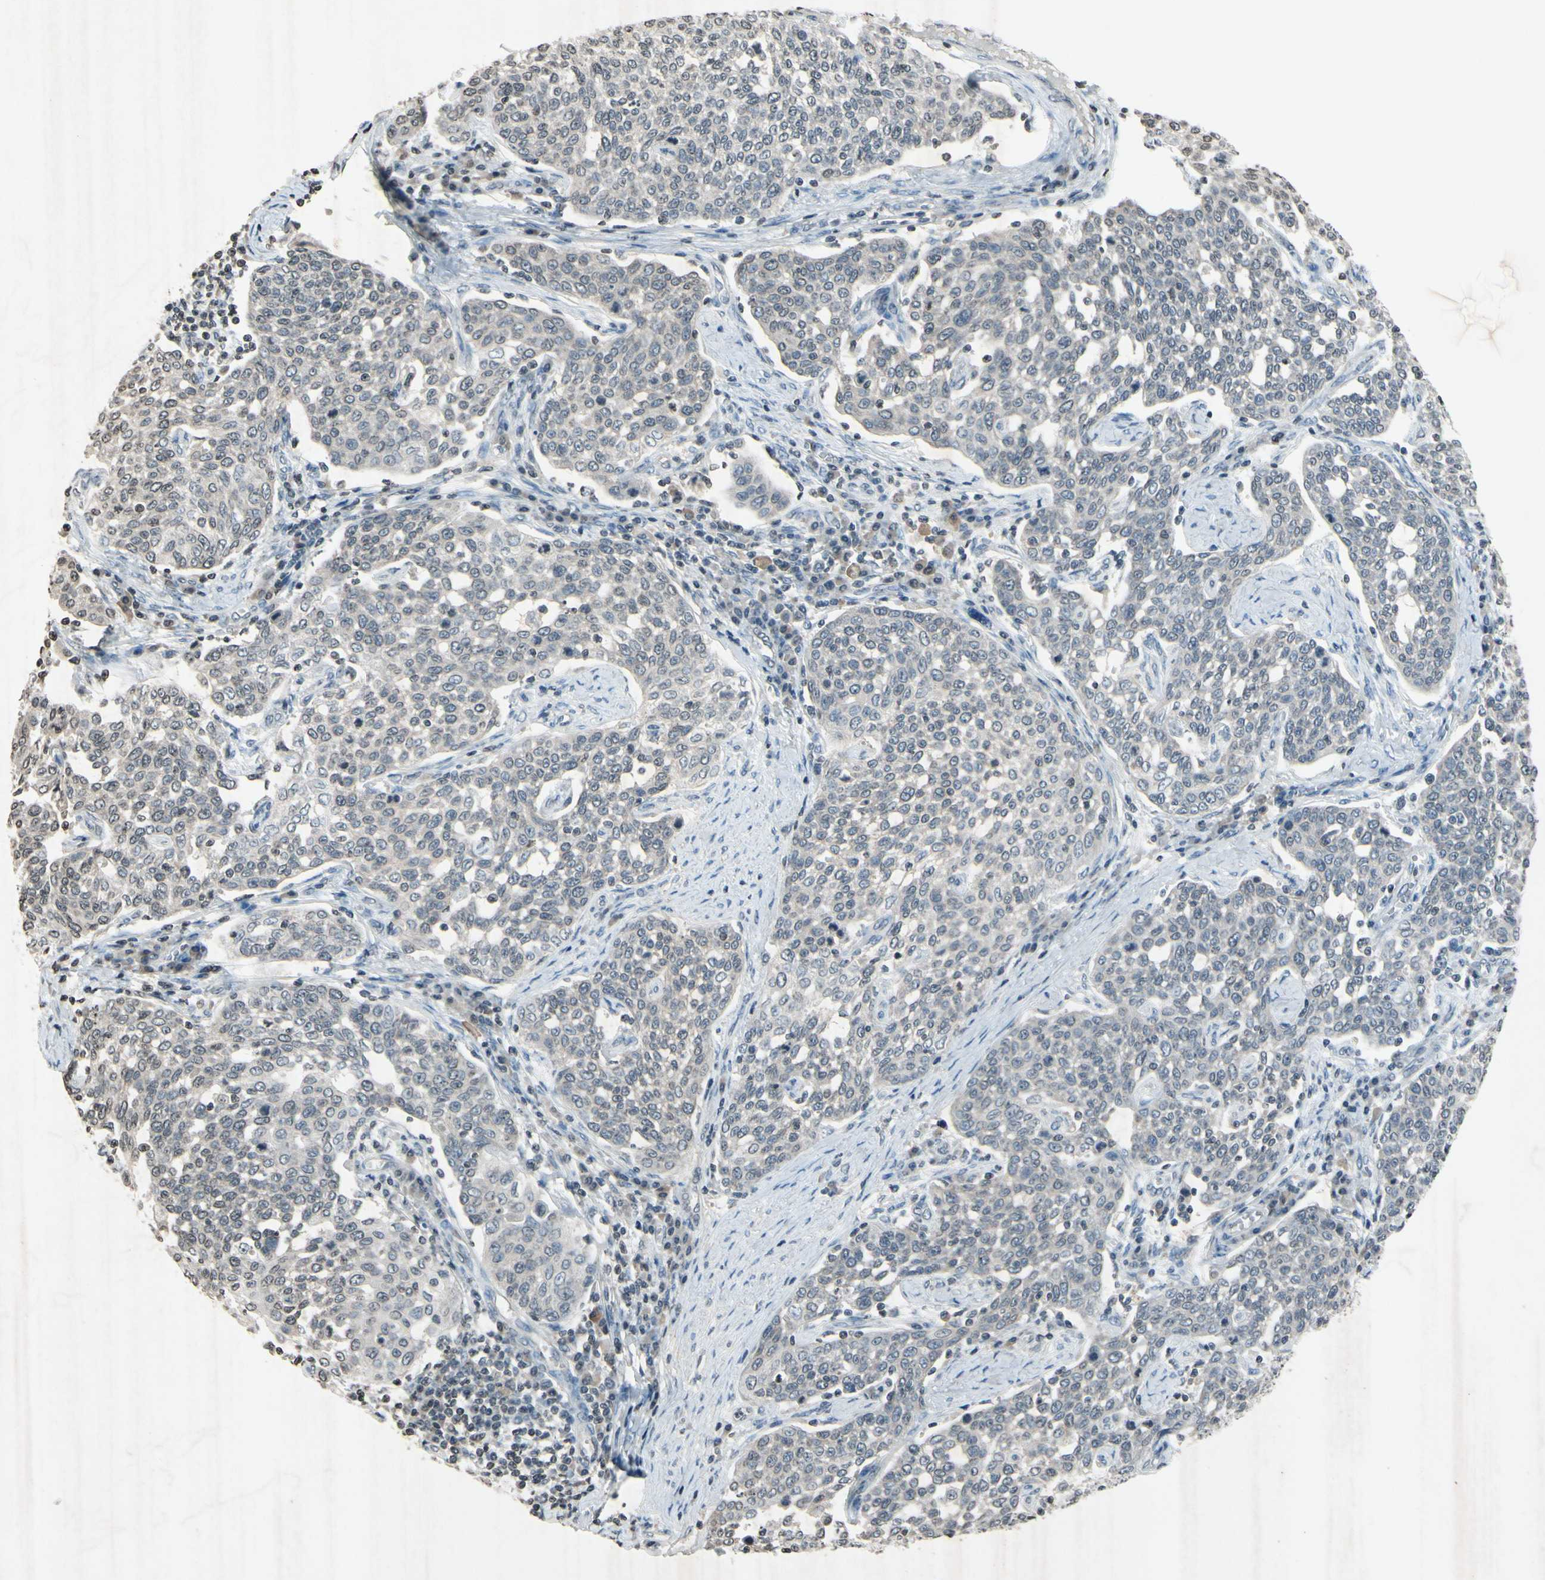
{"staining": {"intensity": "weak", "quantity": ">75%", "location": "cytoplasmic/membranous"}, "tissue": "cervical cancer", "cell_type": "Tumor cells", "image_type": "cancer", "snomed": [{"axis": "morphology", "description": "Squamous cell carcinoma, NOS"}, {"axis": "topography", "description": "Cervix"}], "caption": "The histopathology image exhibits staining of cervical cancer, revealing weak cytoplasmic/membranous protein positivity (brown color) within tumor cells.", "gene": "CLDN11", "patient": {"sex": "female", "age": 34}}